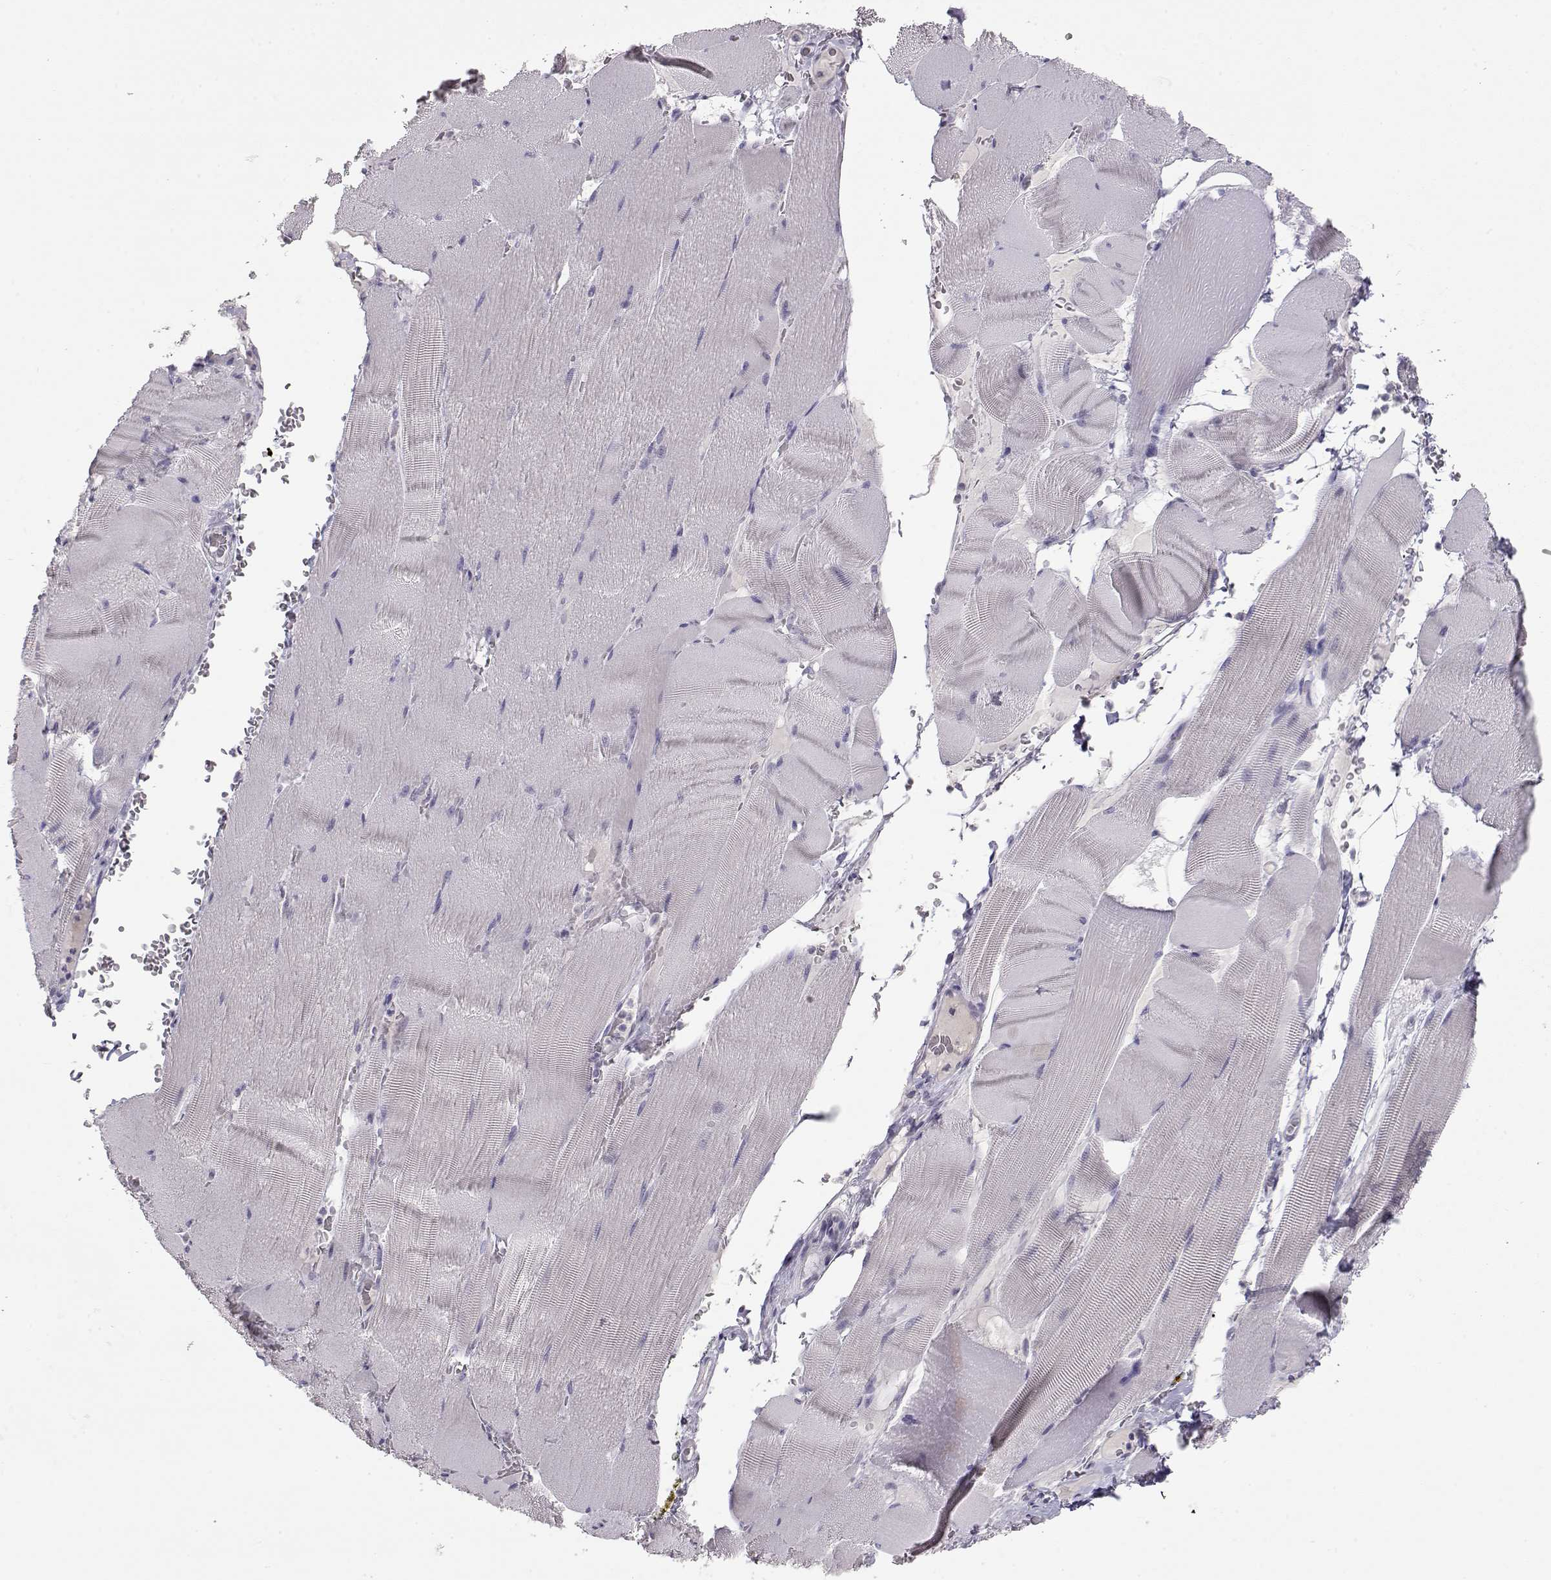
{"staining": {"intensity": "negative", "quantity": "none", "location": "none"}, "tissue": "skeletal muscle", "cell_type": "Myocytes", "image_type": "normal", "snomed": [{"axis": "morphology", "description": "Normal tissue, NOS"}, {"axis": "topography", "description": "Skeletal muscle"}], "caption": "Human skeletal muscle stained for a protein using immunohistochemistry (IHC) displays no positivity in myocytes.", "gene": "LAMB3", "patient": {"sex": "male", "age": 56}}